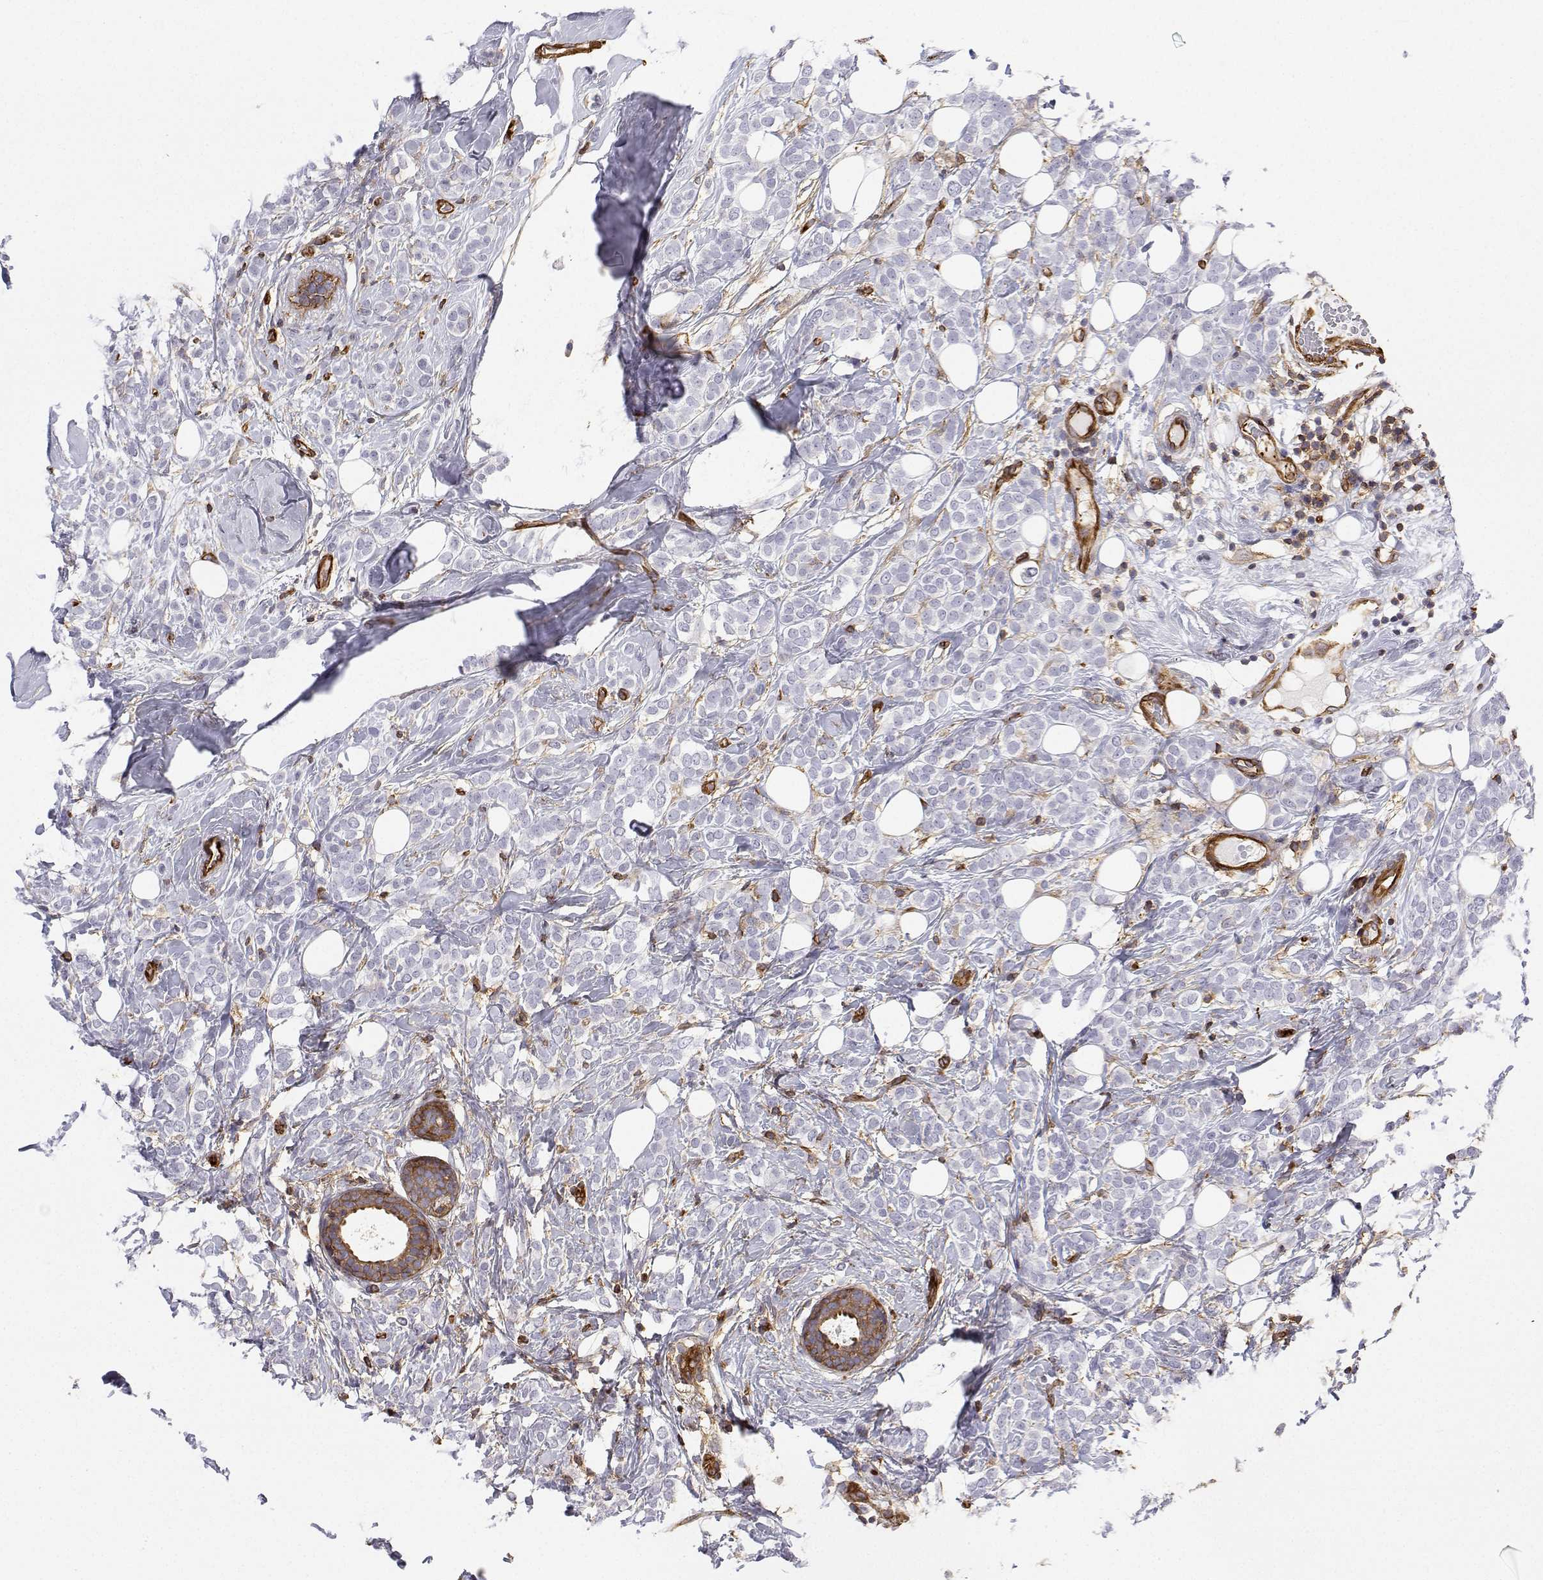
{"staining": {"intensity": "negative", "quantity": "none", "location": "none"}, "tissue": "breast cancer", "cell_type": "Tumor cells", "image_type": "cancer", "snomed": [{"axis": "morphology", "description": "Lobular carcinoma"}, {"axis": "topography", "description": "Breast"}], "caption": "IHC histopathology image of human breast cancer stained for a protein (brown), which exhibits no staining in tumor cells. (DAB immunohistochemistry (IHC) with hematoxylin counter stain).", "gene": "MYH9", "patient": {"sex": "female", "age": 49}}